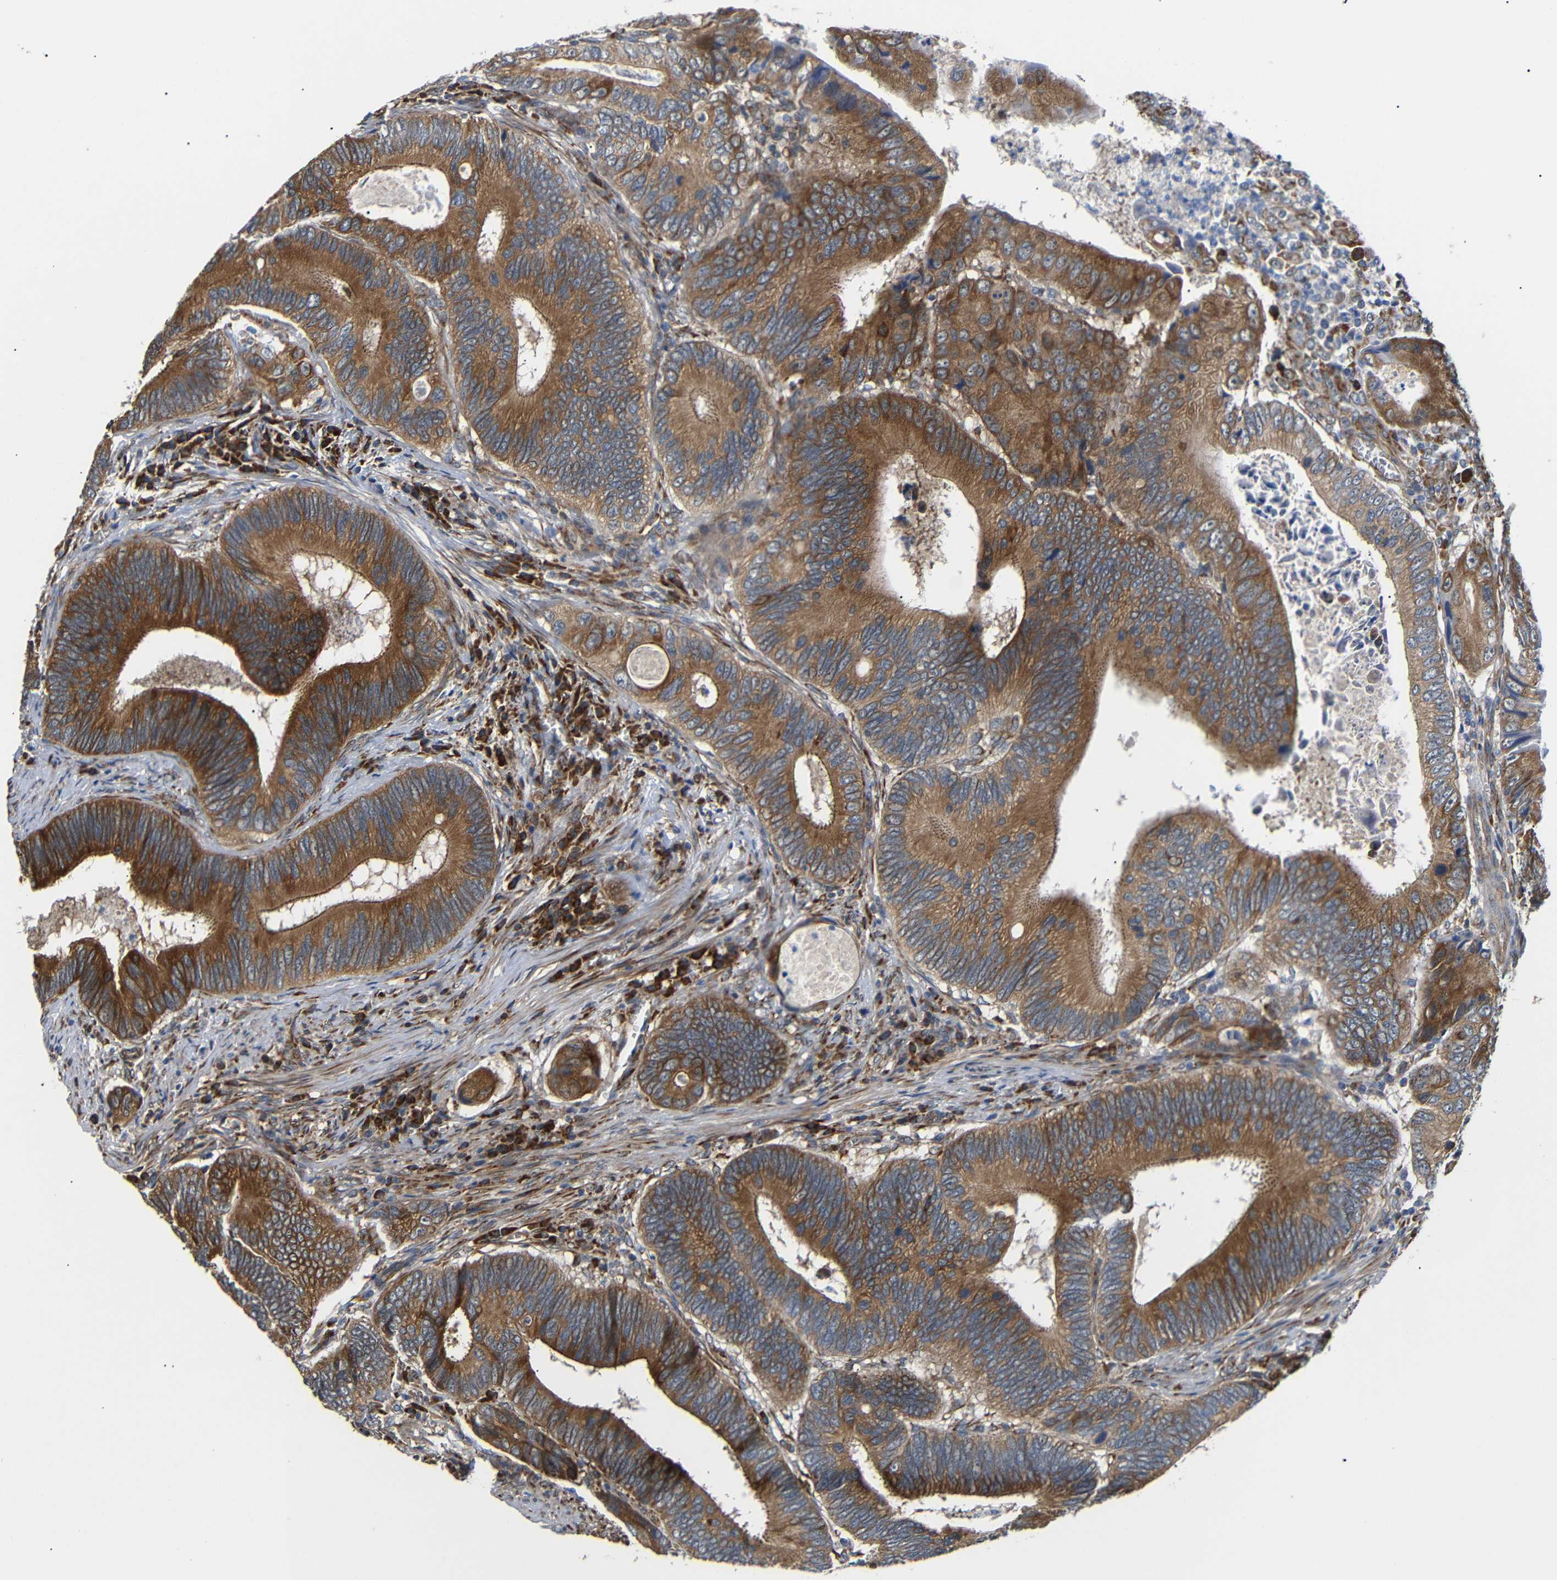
{"staining": {"intensity": "strong", "quantity": ">75%", "location": "cytoplasmic/membranous"}, "tissue": "colorectal cancer", "cell_type": "Tumor cells", "image_type": "cancer", "snomed": [{"axis": "morphology", "description": "Inflammation, NOS"}, {"axis": "morphology", "description": "Adenocarcinoma, NOS"}, {"axis": "topography", "description": "Colon"}], "caption": "Protein analysis of colorectal adenocarcinoma tissue exhibits strong cytoplasmic/membranous expression in approximately >75% of tumor cells.", "gene": "KANK4", "patient": {"sex": "male", "age": 72}}